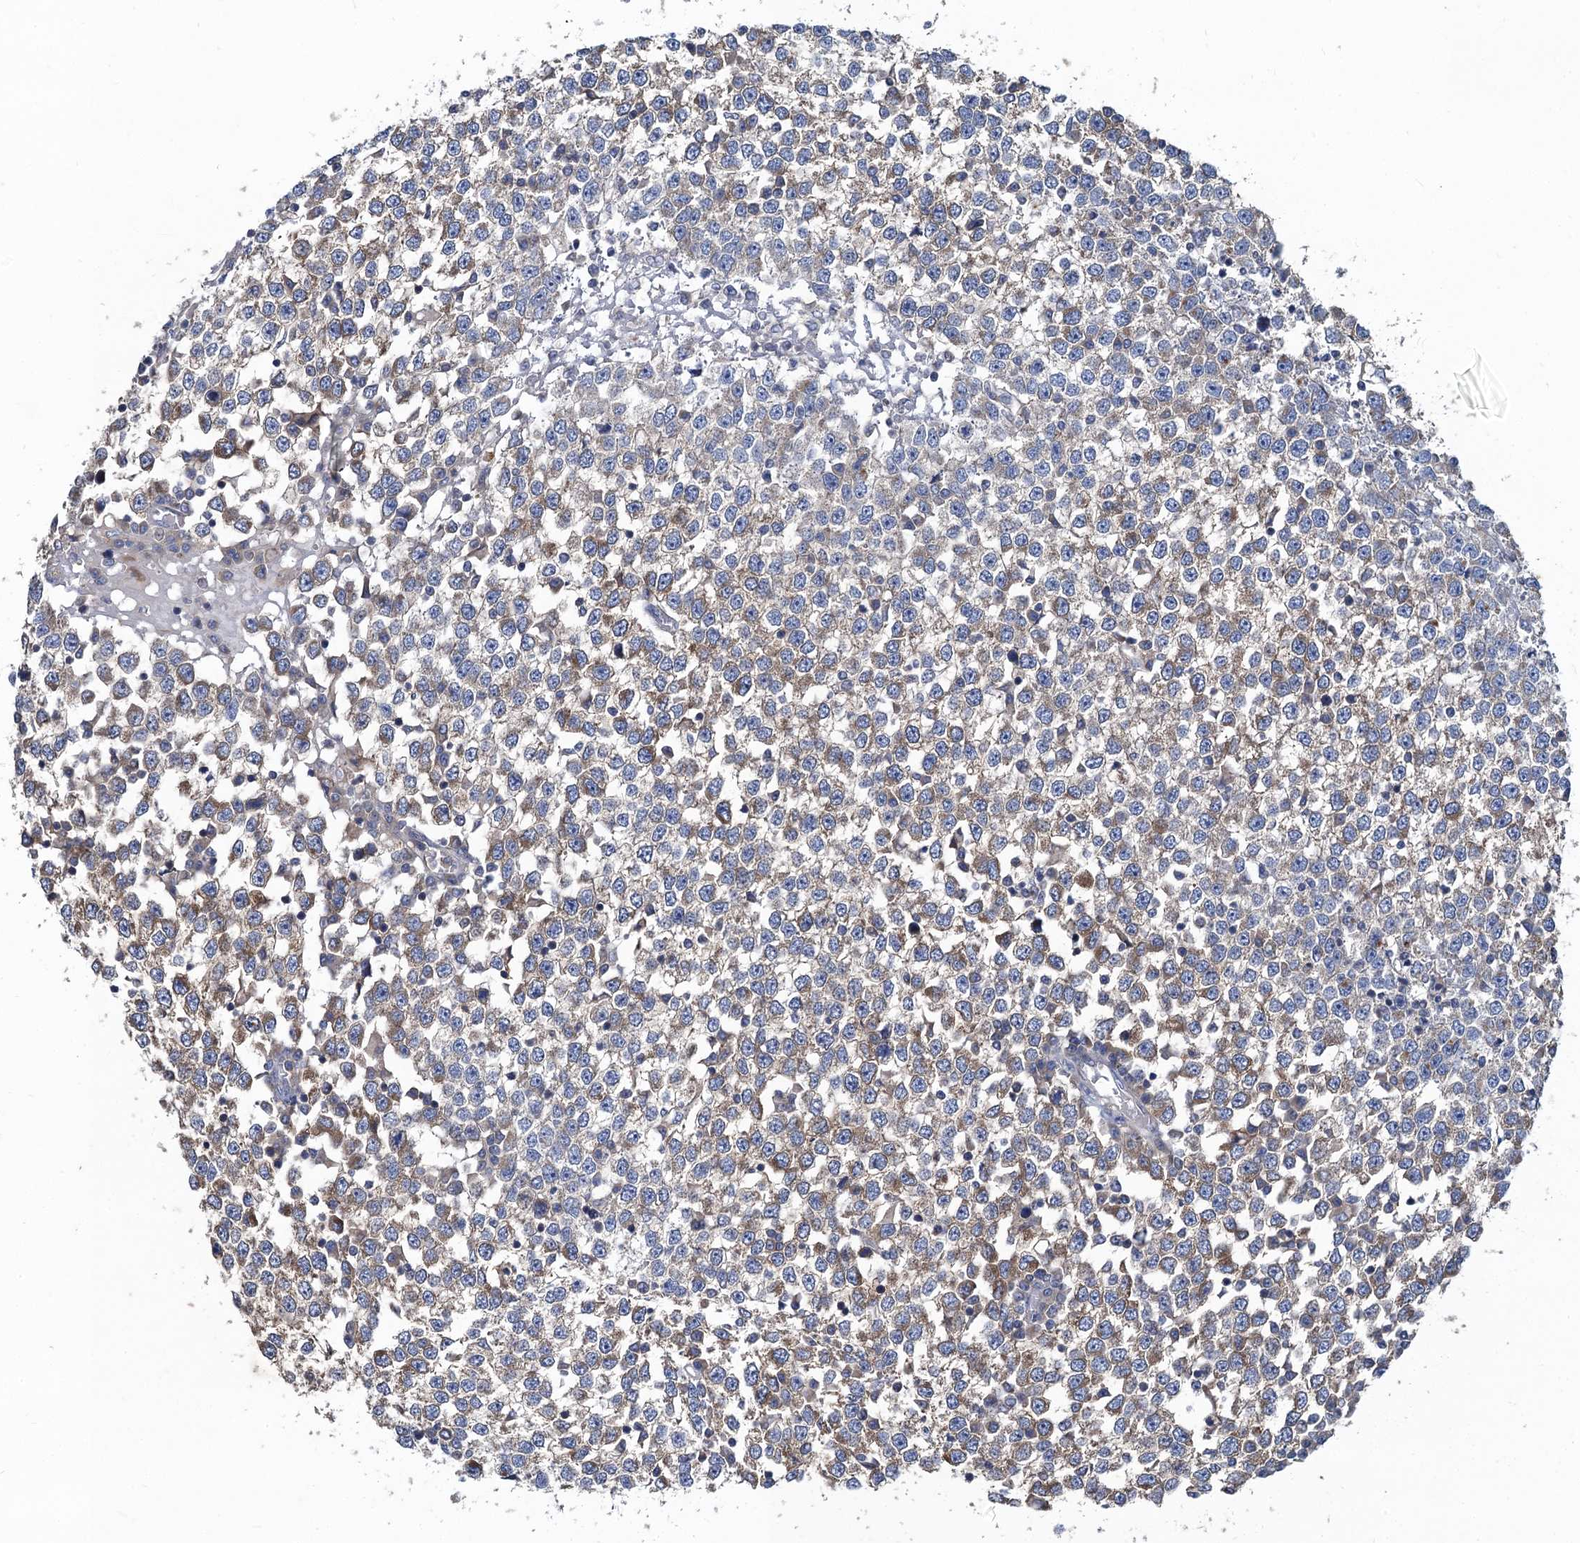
{"staining": {"intensity": "weak", "quantity": "25%-75%", "location": "cytoplasmic/membranous"}, "tissue": "testis cancer", "cell_type": "Tumor cells", "image_type": "cancer", "snomed": [{"axis": "morphology", "description": "Seminoma, NOS"}, {"axis": "topography", "description": "Testis"}], "caption": "Immunohistochemical staining of testis cancer shows weak cytoplasmic/membranous protein positivity in about 25%-75% of tumor cells.", "gene": "SNAP29", "patient": {"sex": "male", "age": 65}}